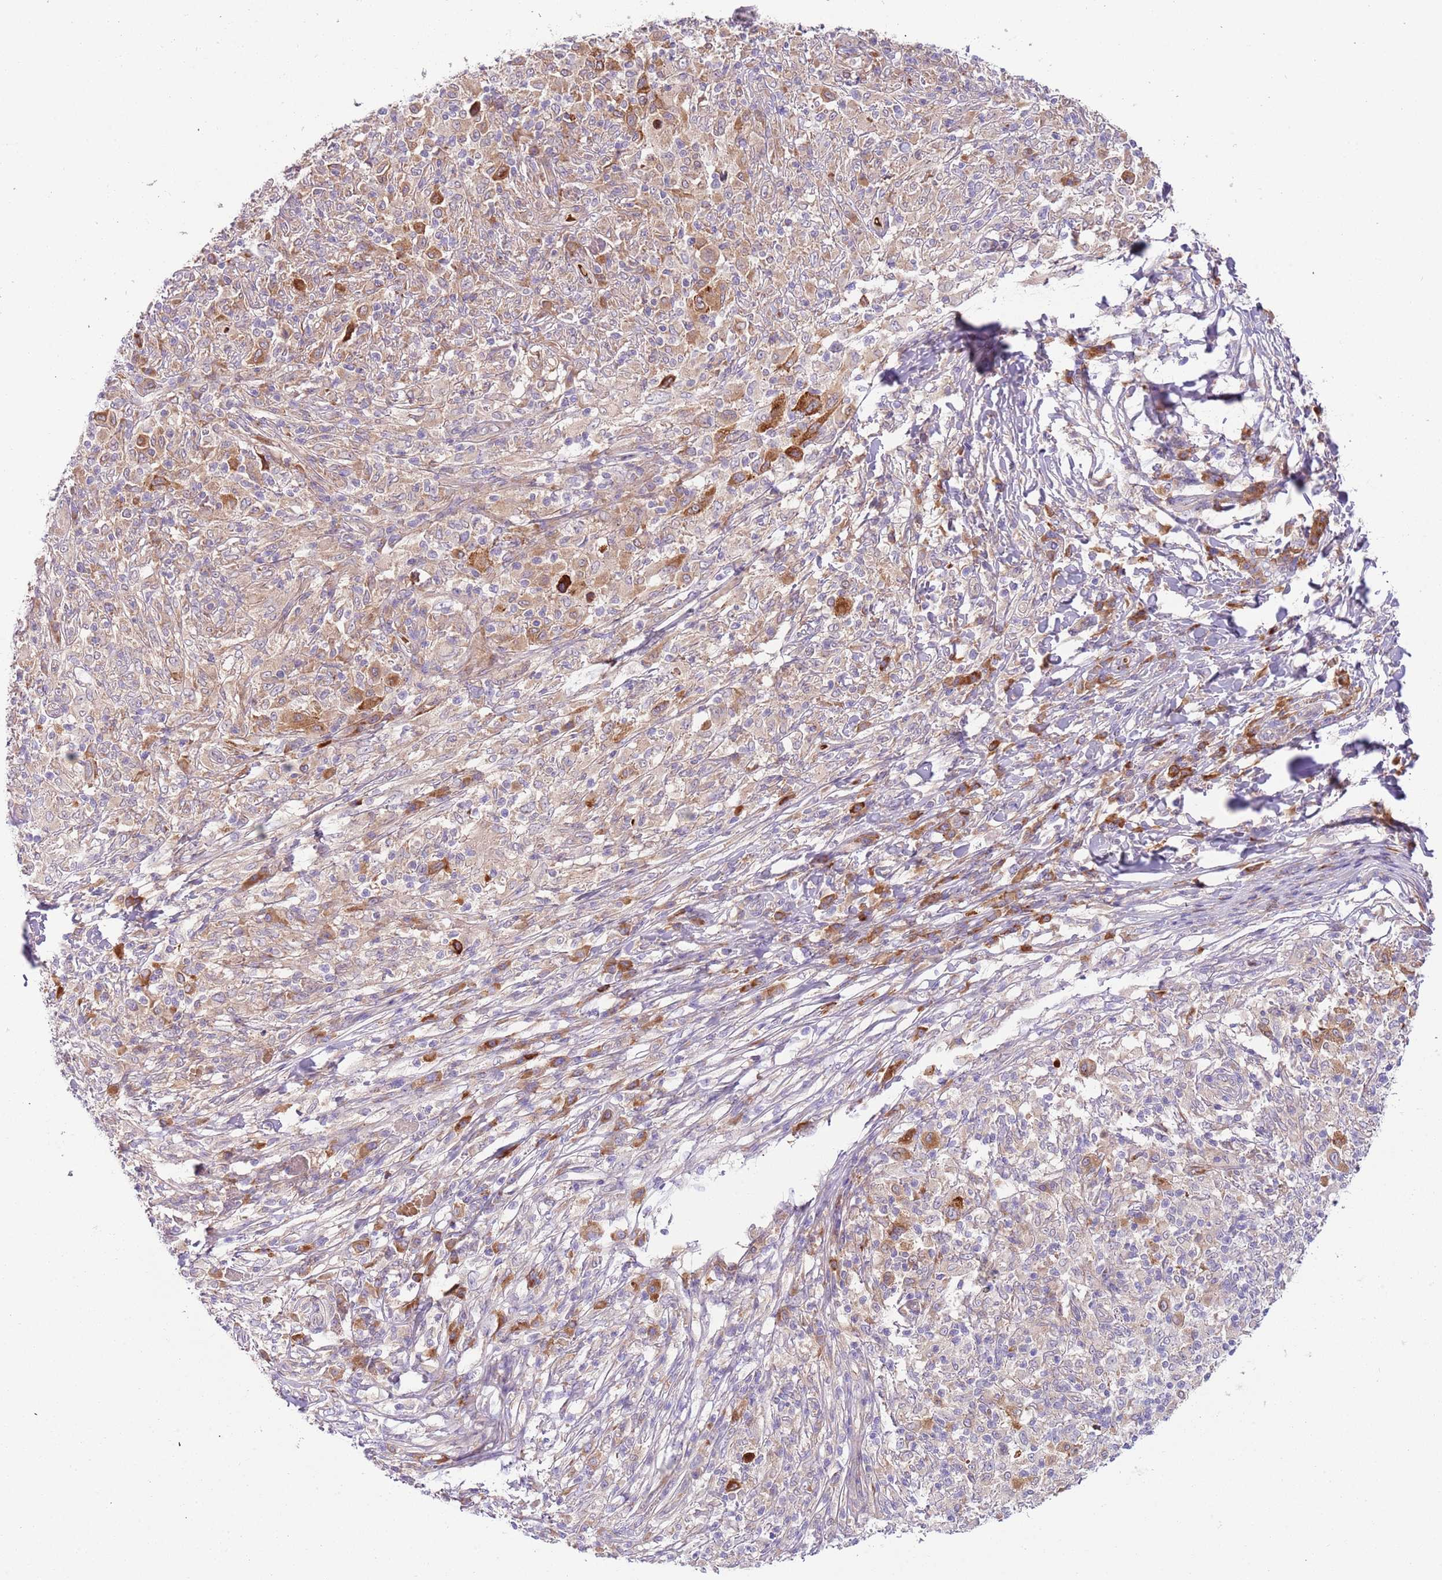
{"staining": {"intensity": "moderate", "quantity": "<25%", "location": "cytoplasmic/membranous"}, "tissue": "melanoma", "cell_type": "Tumor cells", "image_type": "cancer", "snomed": [{"axis": "morphology", "description": "Malignant melanoma, NOS"}, {"axis": "topography", "description": "Skin"}], "caption": "This is an image of immunohistochemistry (IHC) staining of melanoma, which shows moderate expression in the cytoplasmic/membranous of tumor cells.", "gene": "VWCE", "patient": {"sex": "male", "age": 66}}